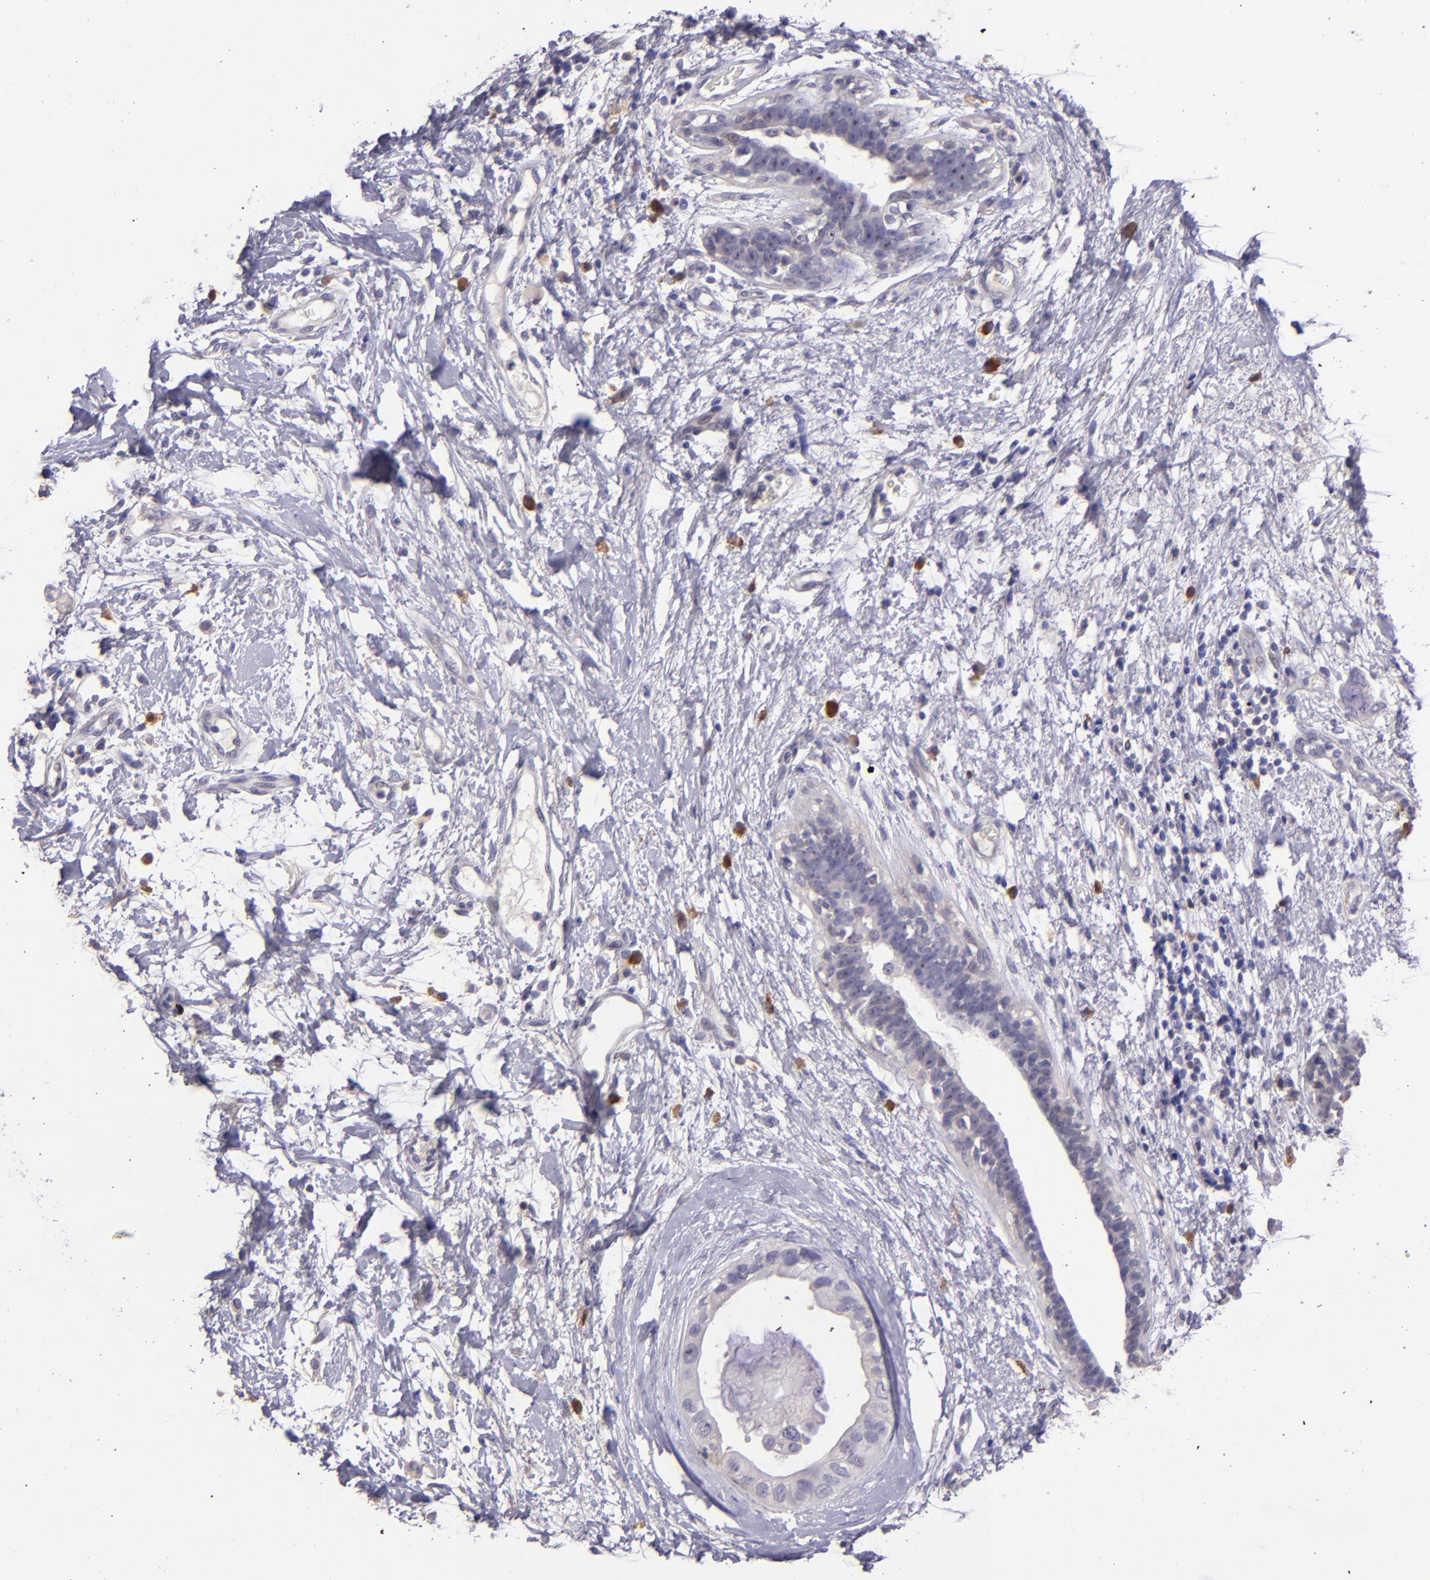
{"staining": {"intensity": "weak", "quantity": "<25%", "location": "cytoplasmic/membranous"}, "tissue": "breast cancer", "cell_type": "Tumor cells", "image_type": "cancer", "snomed": [{"axis": "morphology", "description": "Duct carcinoma"}, {"axis": "topography", "description": "Breast"}], "caption": "Tumor cells show no significant staining in intraductal carcinoma (breast).", "gene": "PAPPA", "patient": {"sex": "female", "age": 40}}